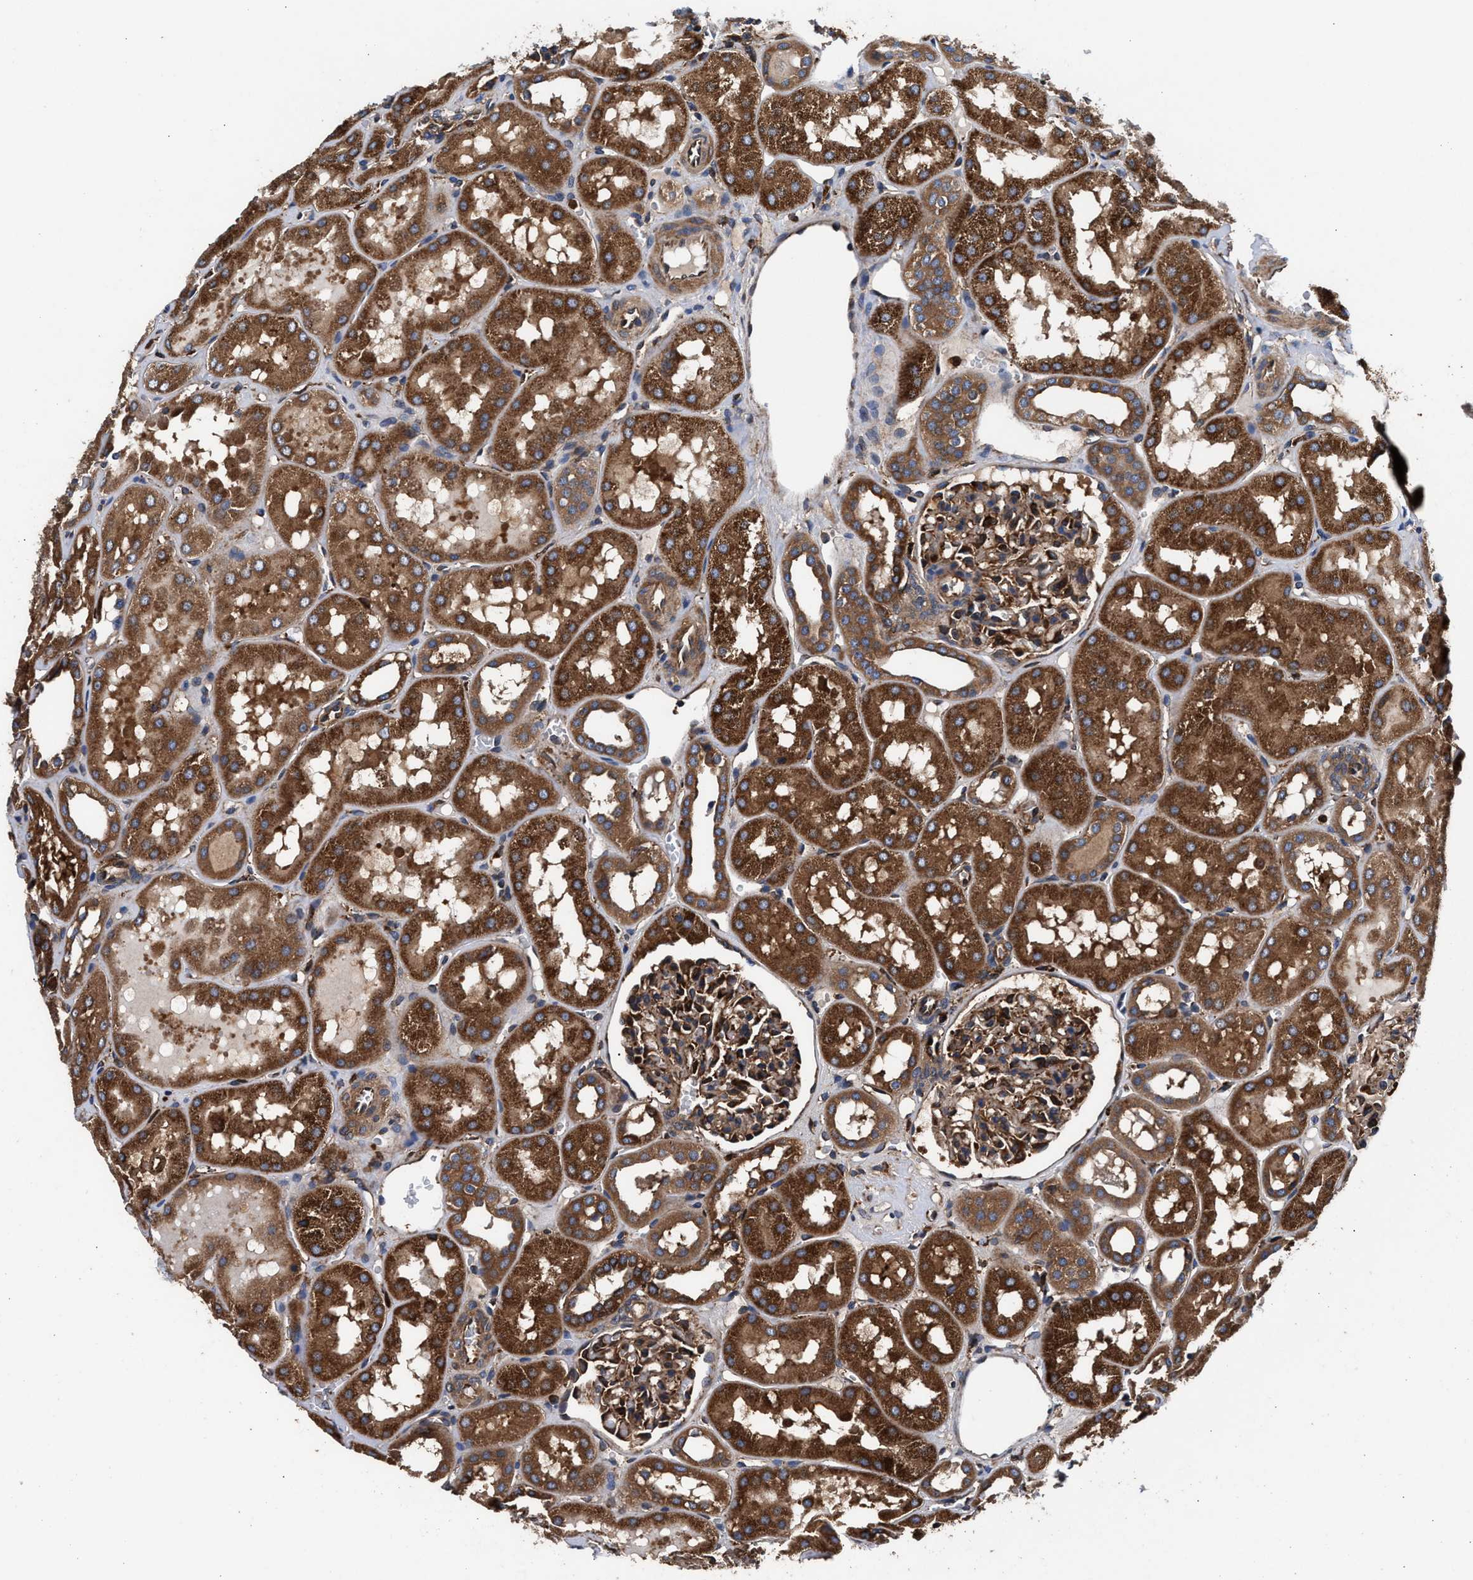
{"staining": {"intensity": "strong", "quantity": ">75%", "location": "cytoplasmic/membranous"}, "tissue": "kidney", "cell_type": "Cells in glomeruli", "image_type": "normal", "snomed": [{"axis": "morphology", "description": "Normal tissue, NOS"}, {"axis": "topography", "description": "Kidney"}, {"axis": "topography", "description": "Urinary bladder"}], "caption": "The micrograph reveals a brown stain indicating the presence of a protein in the cytoplasmic/membranous of cells in glomeruli in kidney.", "gene": "ENSG00000286112", "patient": {"sex": "male", "age": 16}}